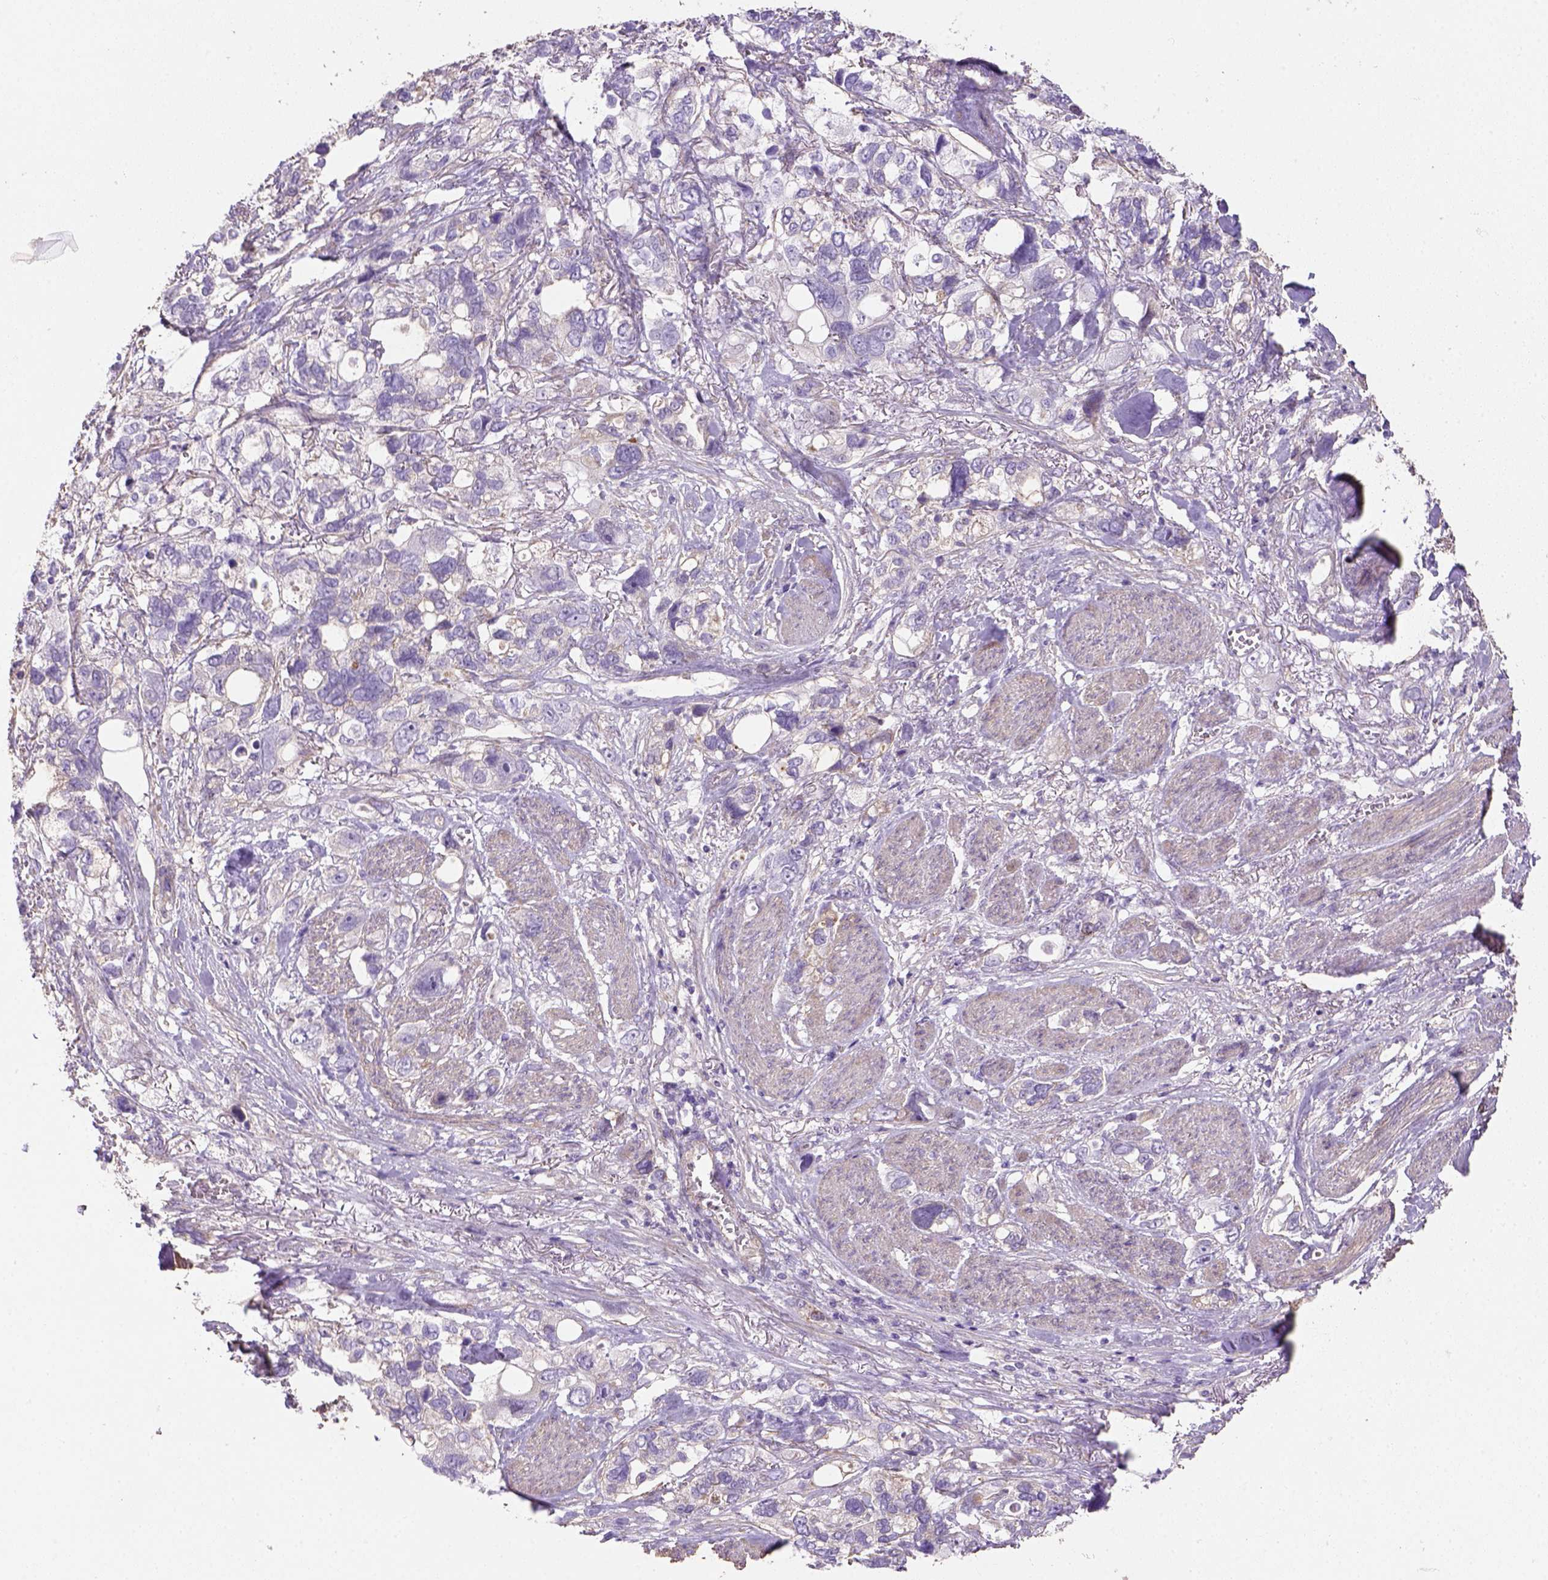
{"staining": {"intensity": "negative", "quantity": "none", "location": "none"}, "tissue": "stomach cancer", "cell_type": "Tumor cells", "image_type": "cancer", "snomed": [{"axis": "morphology", "description": "Adenocarcinoma, NOS"}, {"axis": "topography", "description": "Stomach, upper"}], "caption": "A micrograph of stomach cancer (adenocarcinoma) stained for a protein reveals no brown staining in tumor cells. (DAB immunohistochemistry (IHC) visualized using brightfield microscopy, high magnification).", "gene": "HTRA1", "patient": {"sex": "female", "age": 81}}